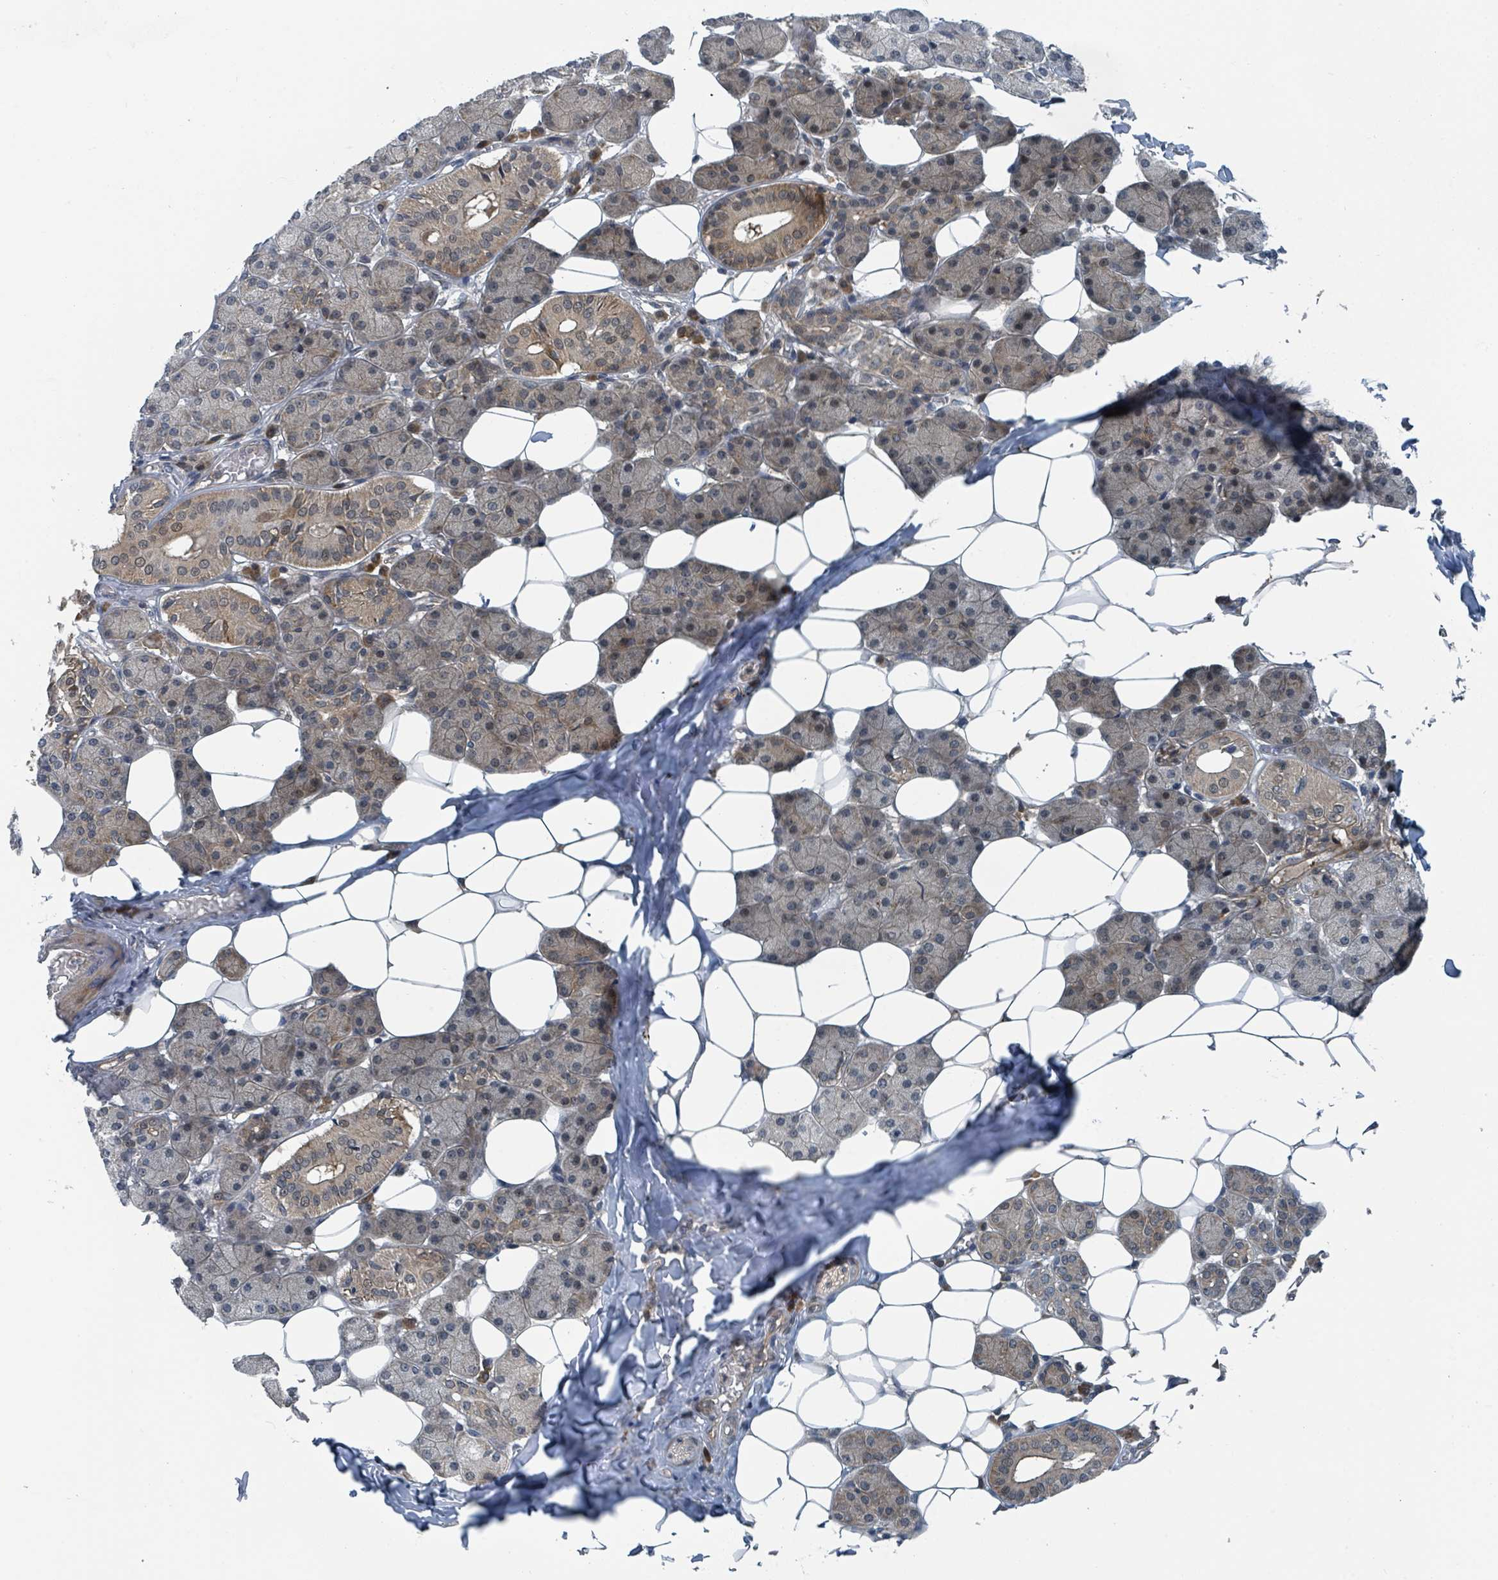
{"staining": {"intensity": "strong", "quantity": "25%-75%", "location": "cytoplasmic/membranous,nuclear"}, "tissue": "salivary gland", "cell_type": "Glandular cells", "image_type": "normal", "snomed": [{"axis": "morphology", "description": "Normal tissue, NOS"}, {"axis": "topography", "description": "Salivary gland"}], "caption": "Immunohistochemistry (DAB) staining of unremarkable human salivary gland demonstrates strong cytoplasmic/membranous,nuclear protein staining in about 25%-75% of glandular cells.", "gene": "GOLGA7B", "patient": {"sex": "female", "age": 33}}